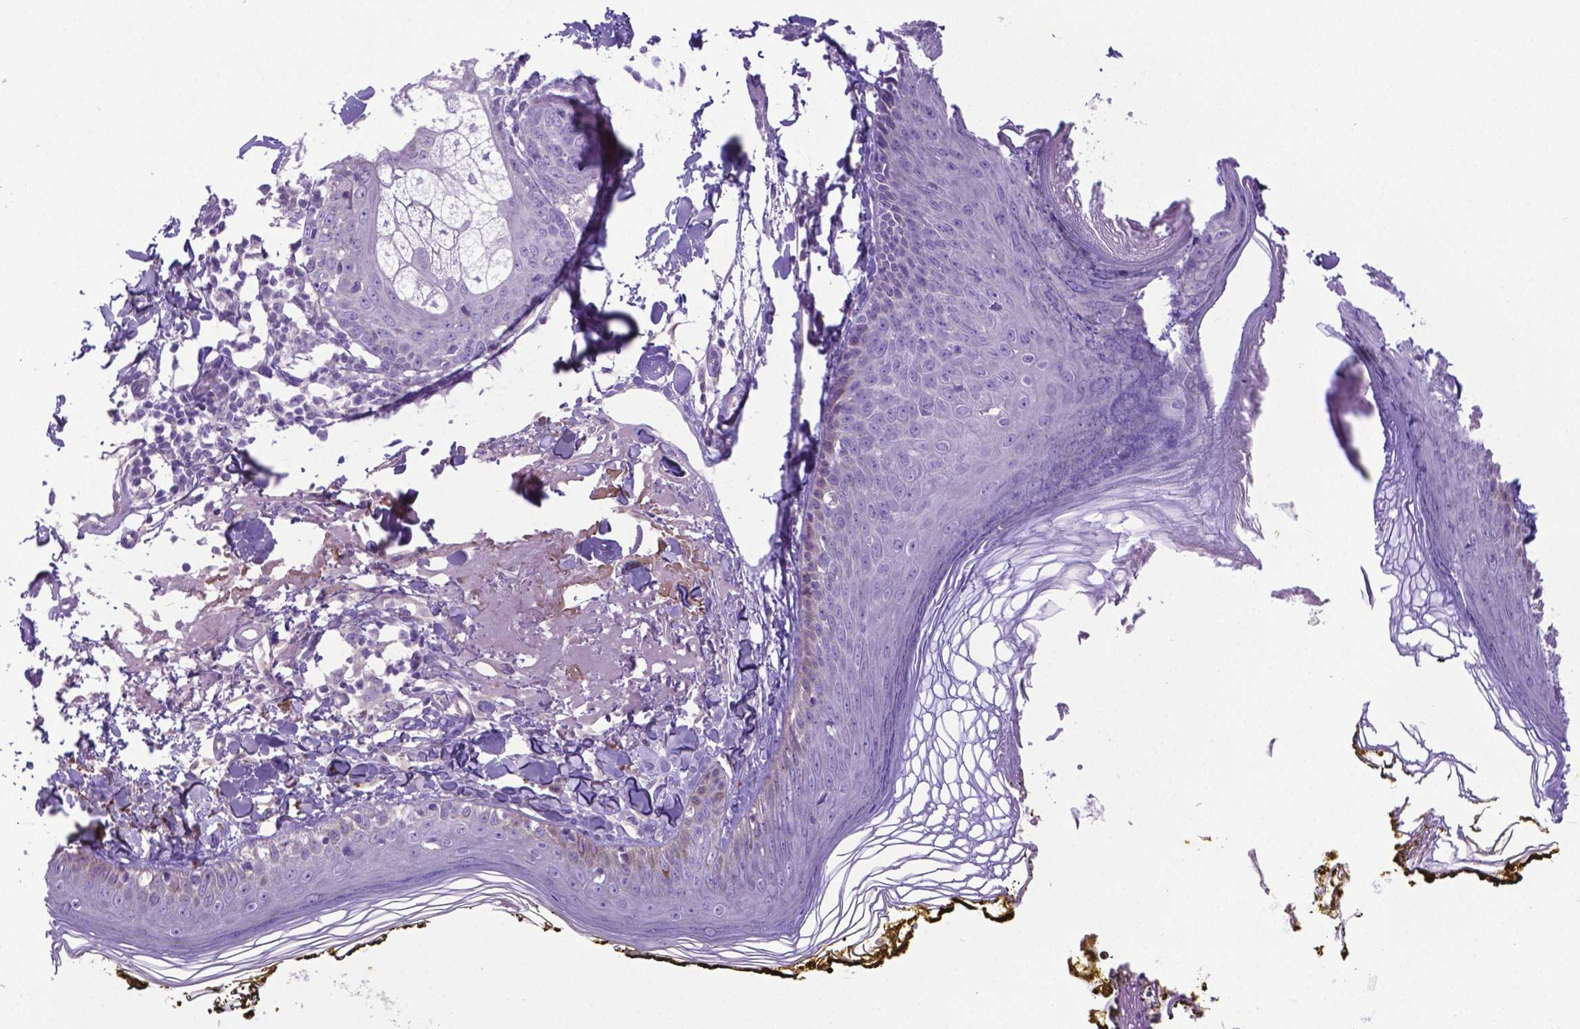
{"staining": {"intensity": "negative", "quantity": "none", "location": "none"}, "tissue": "skin", "cell_type": "Fibroblasts", "image_type": "normal", "snomed": [{"axis": "morphology", "description": "Normal tissue, NOS"}, {"axis": "topography", "description": "Skin"}], "caption": "Protein analysis of normal skin reveals no significant expression in fibroblasts.", "gene": "ADRA2B", "patient": {"sex": "male", "age": 76}}